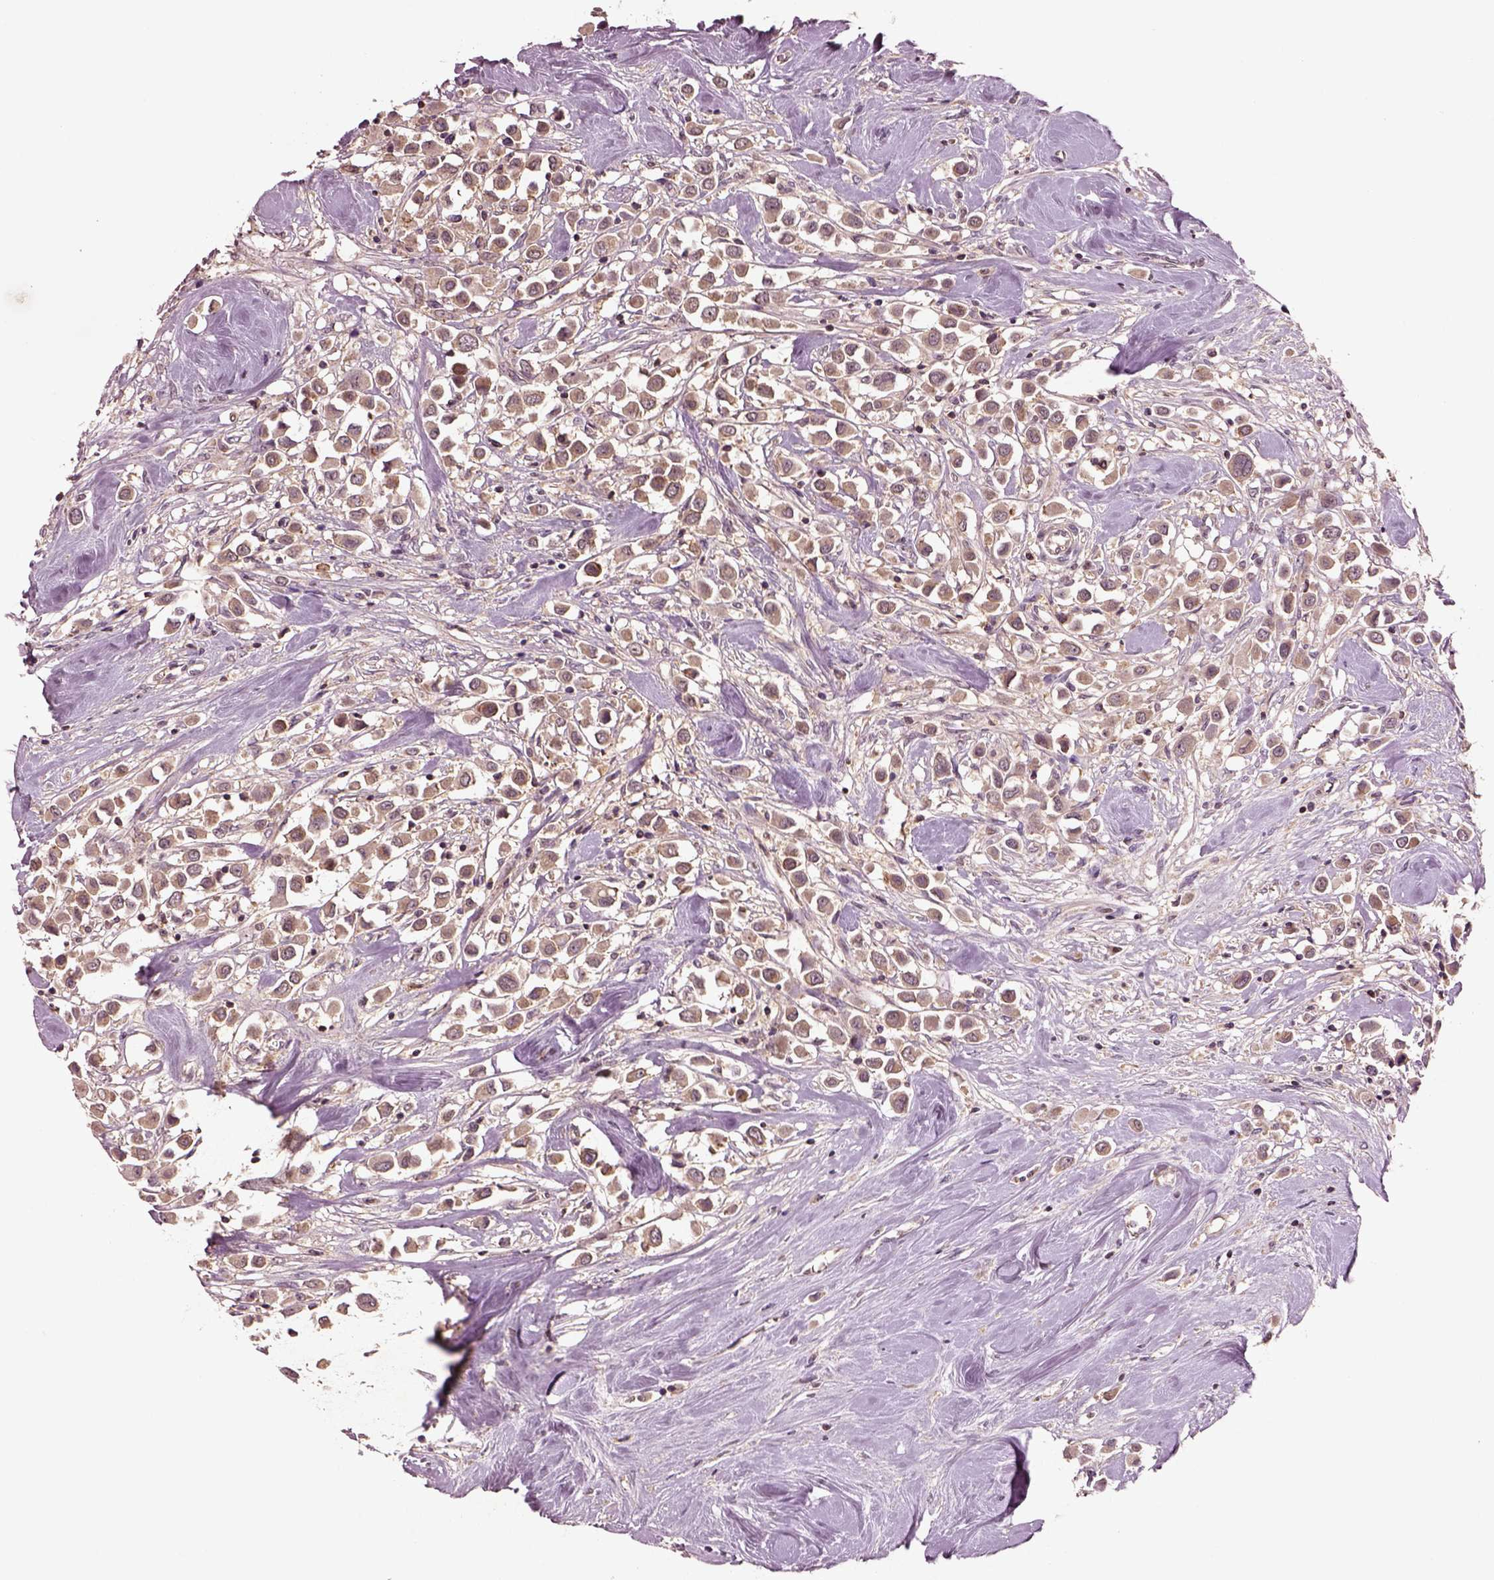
{"staining": {"intensity": "weak", "quantity": ">75%", "location": "cytoplasmic/membranous"}, "tissue": "breast cancer", "cell_type": "Tumor cells", "image_type": "cancer", "snomed": [{"axis": "morphology", "description": "Duct carcinoma"}, {"axis": "topography", "description": "Breast"}], "caption": "Immunohistochemistry (IHC) histopathology image of human intraductal carcinoma (breast) stained for a protein (brown), which demonstrates low levels of weak cytoplasmic/membranous expression in about >75% of tumor cells.", "gene": "MTHFS", "patient": {"sex": "female", "age": 61}}